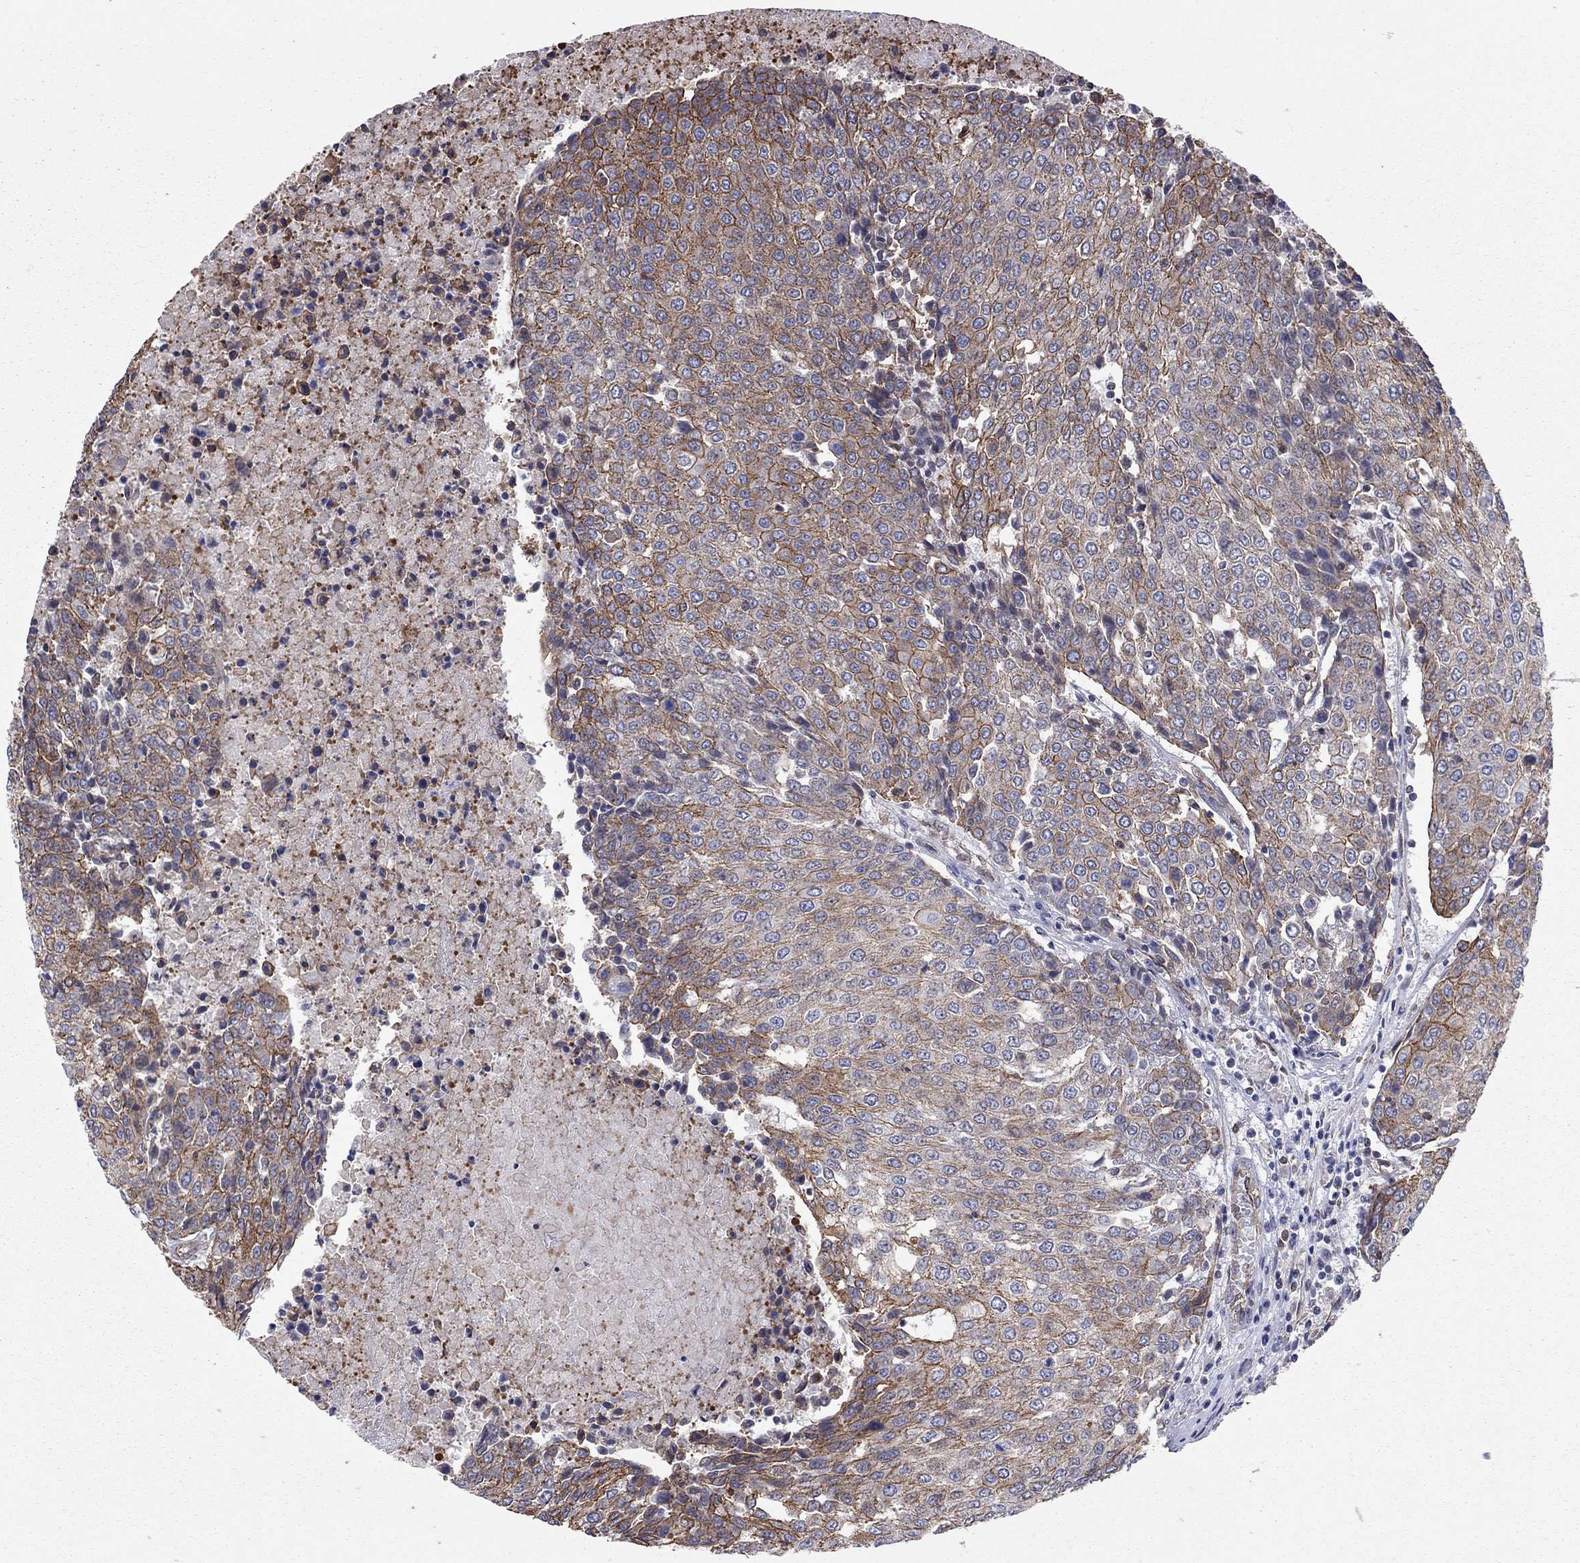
{"staining": {"intensity": "strong", "quantity": "25%-75%", "location": "cytoplasmic/membranous"}, "tissue": "urothelial cancer", "cell_type": "Tumor cells", "image_type": "cancer", "snomed": [{"axis": "morphology", "description": "Urothelial carcinoma, High grade"}, {"axis": "topography", "description": "Urinary bladder"}], "caption": "A high-resolution micrograph shows immunohistochemistry staining of urothelial cancer, which shows strong cytoplasmic/membranous staining in approximately 25%-75% of tumor cells. (DAB (3,3'-diaminobenzidine) IHC with brightfield microscopy, high magnification).", "gene": "BICDL2", "patient": {"sex": "female", "age": 85}}